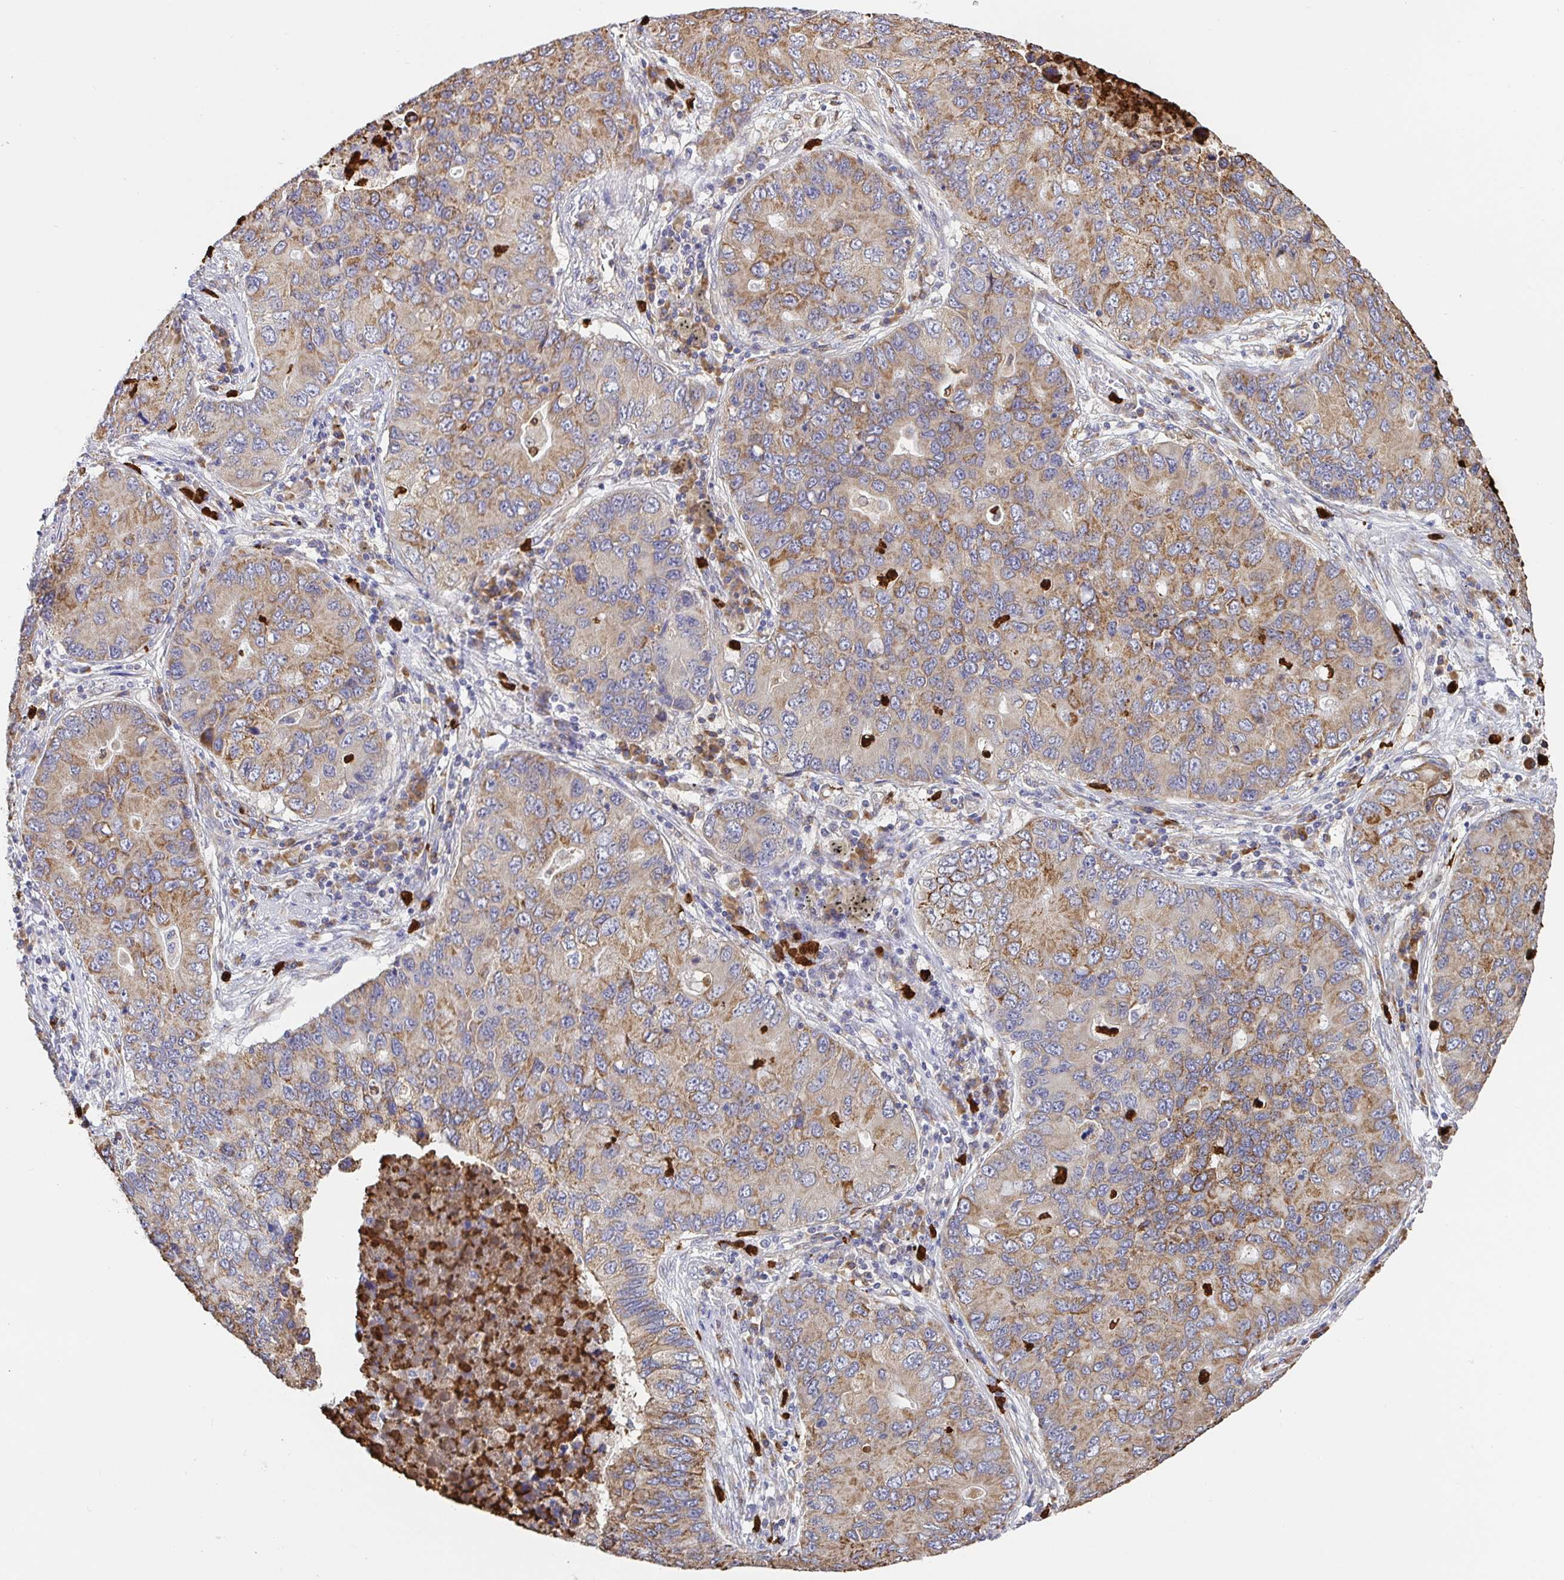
{"staining": {"intensity": "moderate", "quantity": "25%-75%", "location": "cytoplasmic/membranous"}, "tissue": "lung cancer", "cell_type": "Tumor cells", "image_type": "cancer", "snomed": [{"axis": "morphology", "description": "Adenocarcinoma, NOS"}, {"axis": "morphology", "description": "Adenocarcinoma, metastatic, NOS"}, {"axis": "topography", "description": "Lymph node"}, {"axis": "topography", "description": "Lung"}], "caption": "This is a micrograph of immunohistochemistry staining of lung cancer (metastatic adenocarcinoma), which shows moderate staining in the cytoplasmic/membranous of tumor cells.", "gene": "PDPK1", "patient": {"sex": "female", "age": 54}}